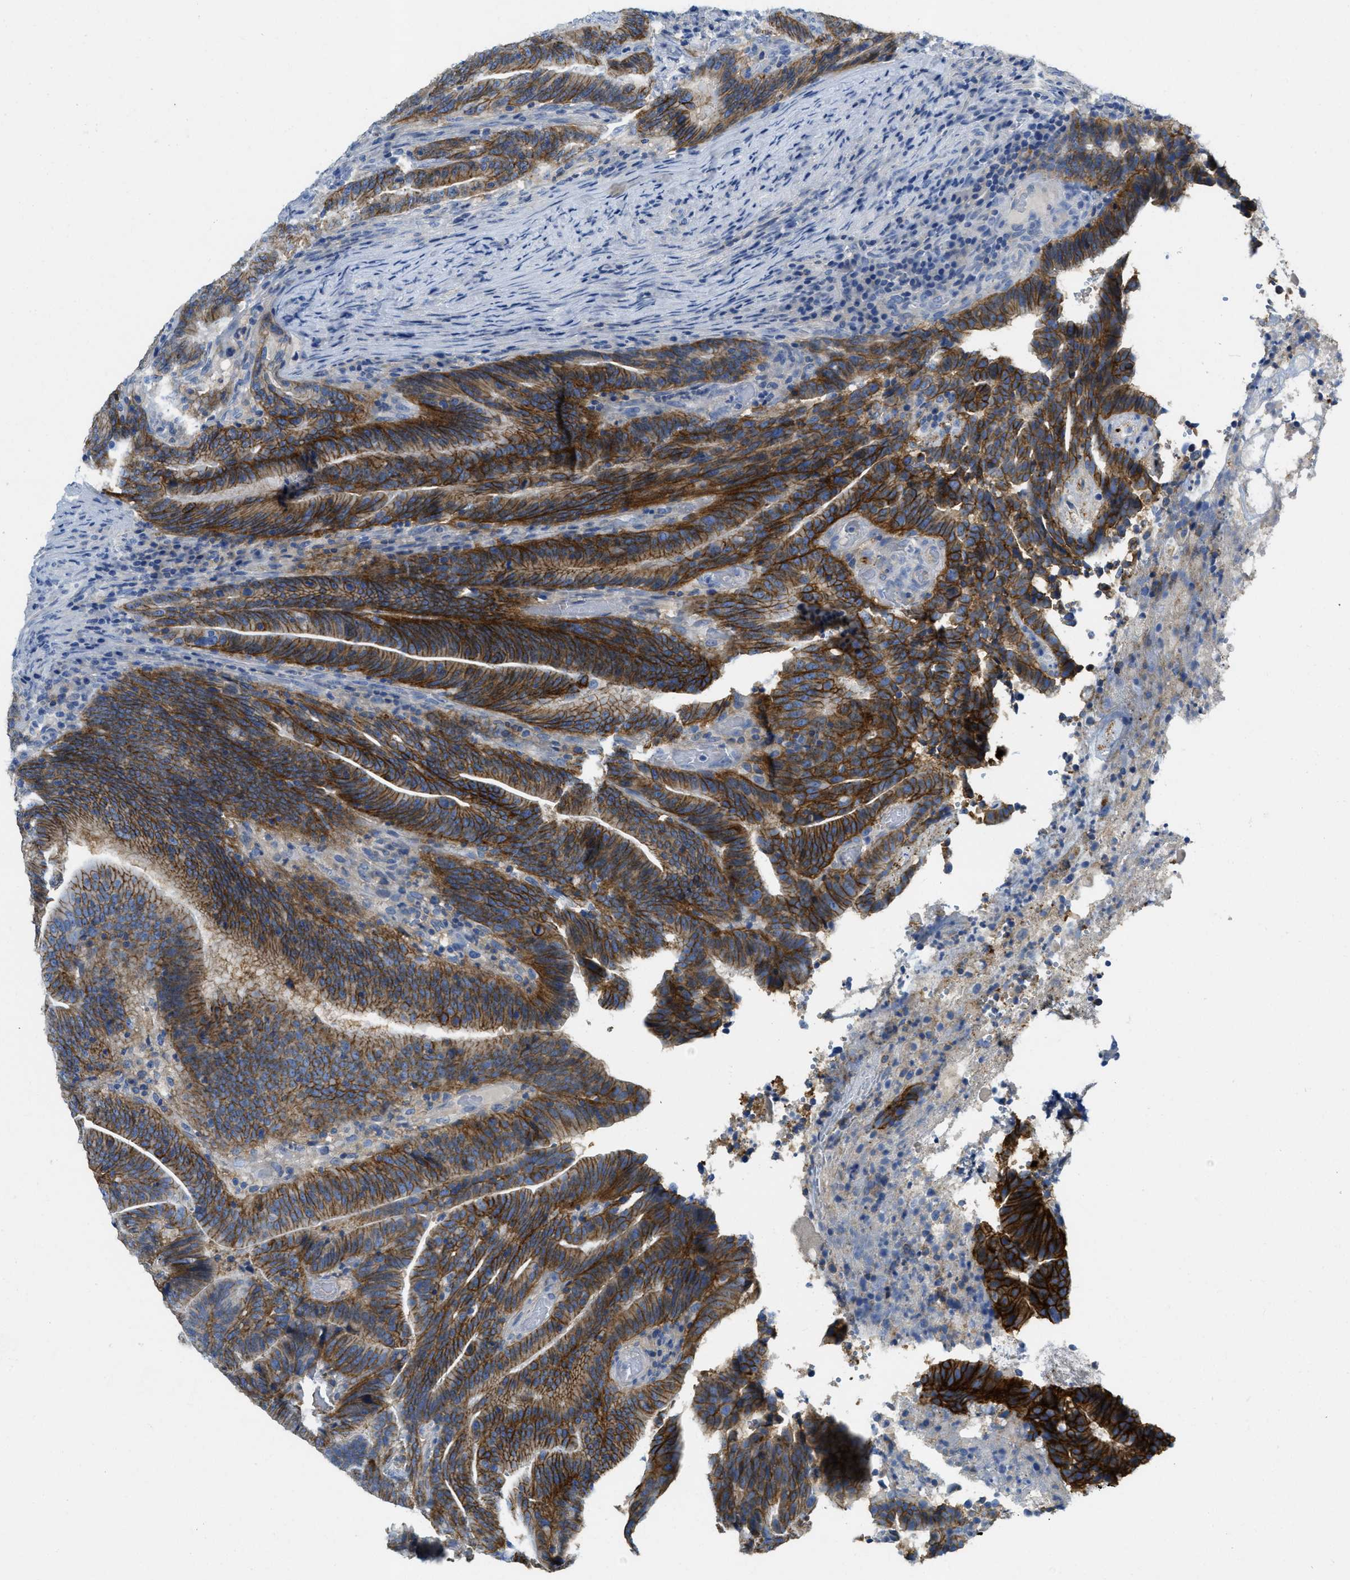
{"staining": {"intensity": "moderate", "quantity": ">75%", "location": "cytoplasmic/membranous"}, "tissue": "colorectal cancer", "cell_type": "Tumor cells", "image_type": "cancer", "snomed": [{"axis": "morphology", "description": "Adenocarcinoma, NOS"}, {"axis": "topography", "description": "Colon"}], "caption": "Tumor cells exhibit medium levels of moderate cytoplasmic/membranous staining in about >75% of cells in colorectal adenocarcinoma. The protein is shown in brown color, while the nuclei are stained blue.", "gene": "CNNM4", "patient": {"sex": "female", "age": 66}}